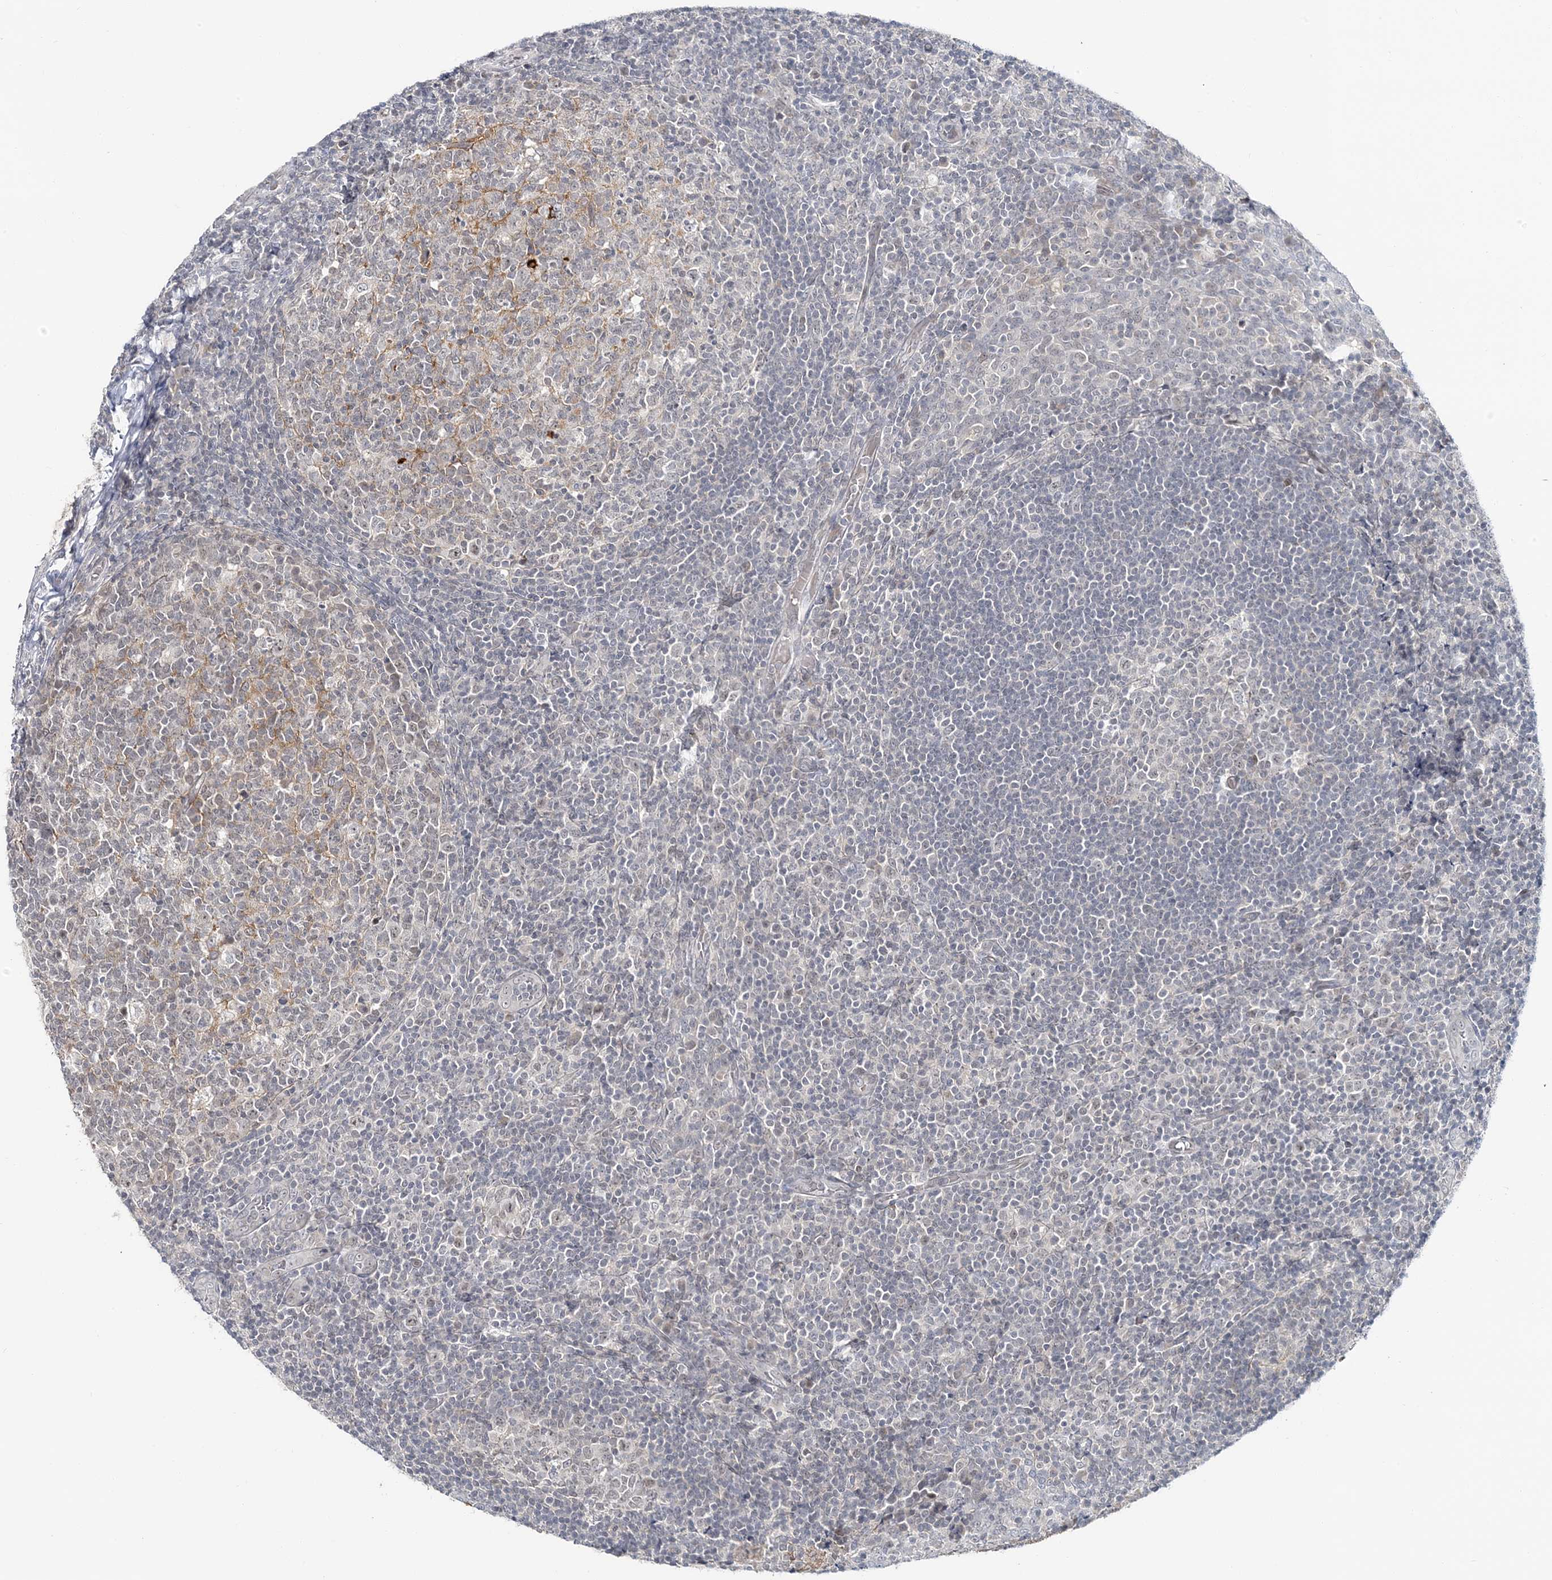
{"staining": {"intensity": "negative", "quantity": "none", "location": "none"}, "tissue": "tonsil", "cell_type": "Germinal center cells", "image_type": "normal", "snomed": [{"axis": "morphology", "description": "Normal tissue, NOS"}, {"axis": "topography", "description": "Tonsil"}], "caption": "Immunohistochemistry of normal tonsil shows no positivity in germinal center cells. The staining is performed using DAB (3,3'-diaminobenzidine) brown chromogen with nuclei counter-stained in using hematoxylin.", "gene": "LEXM", "patient": {"sex": "female", "age": 19}}